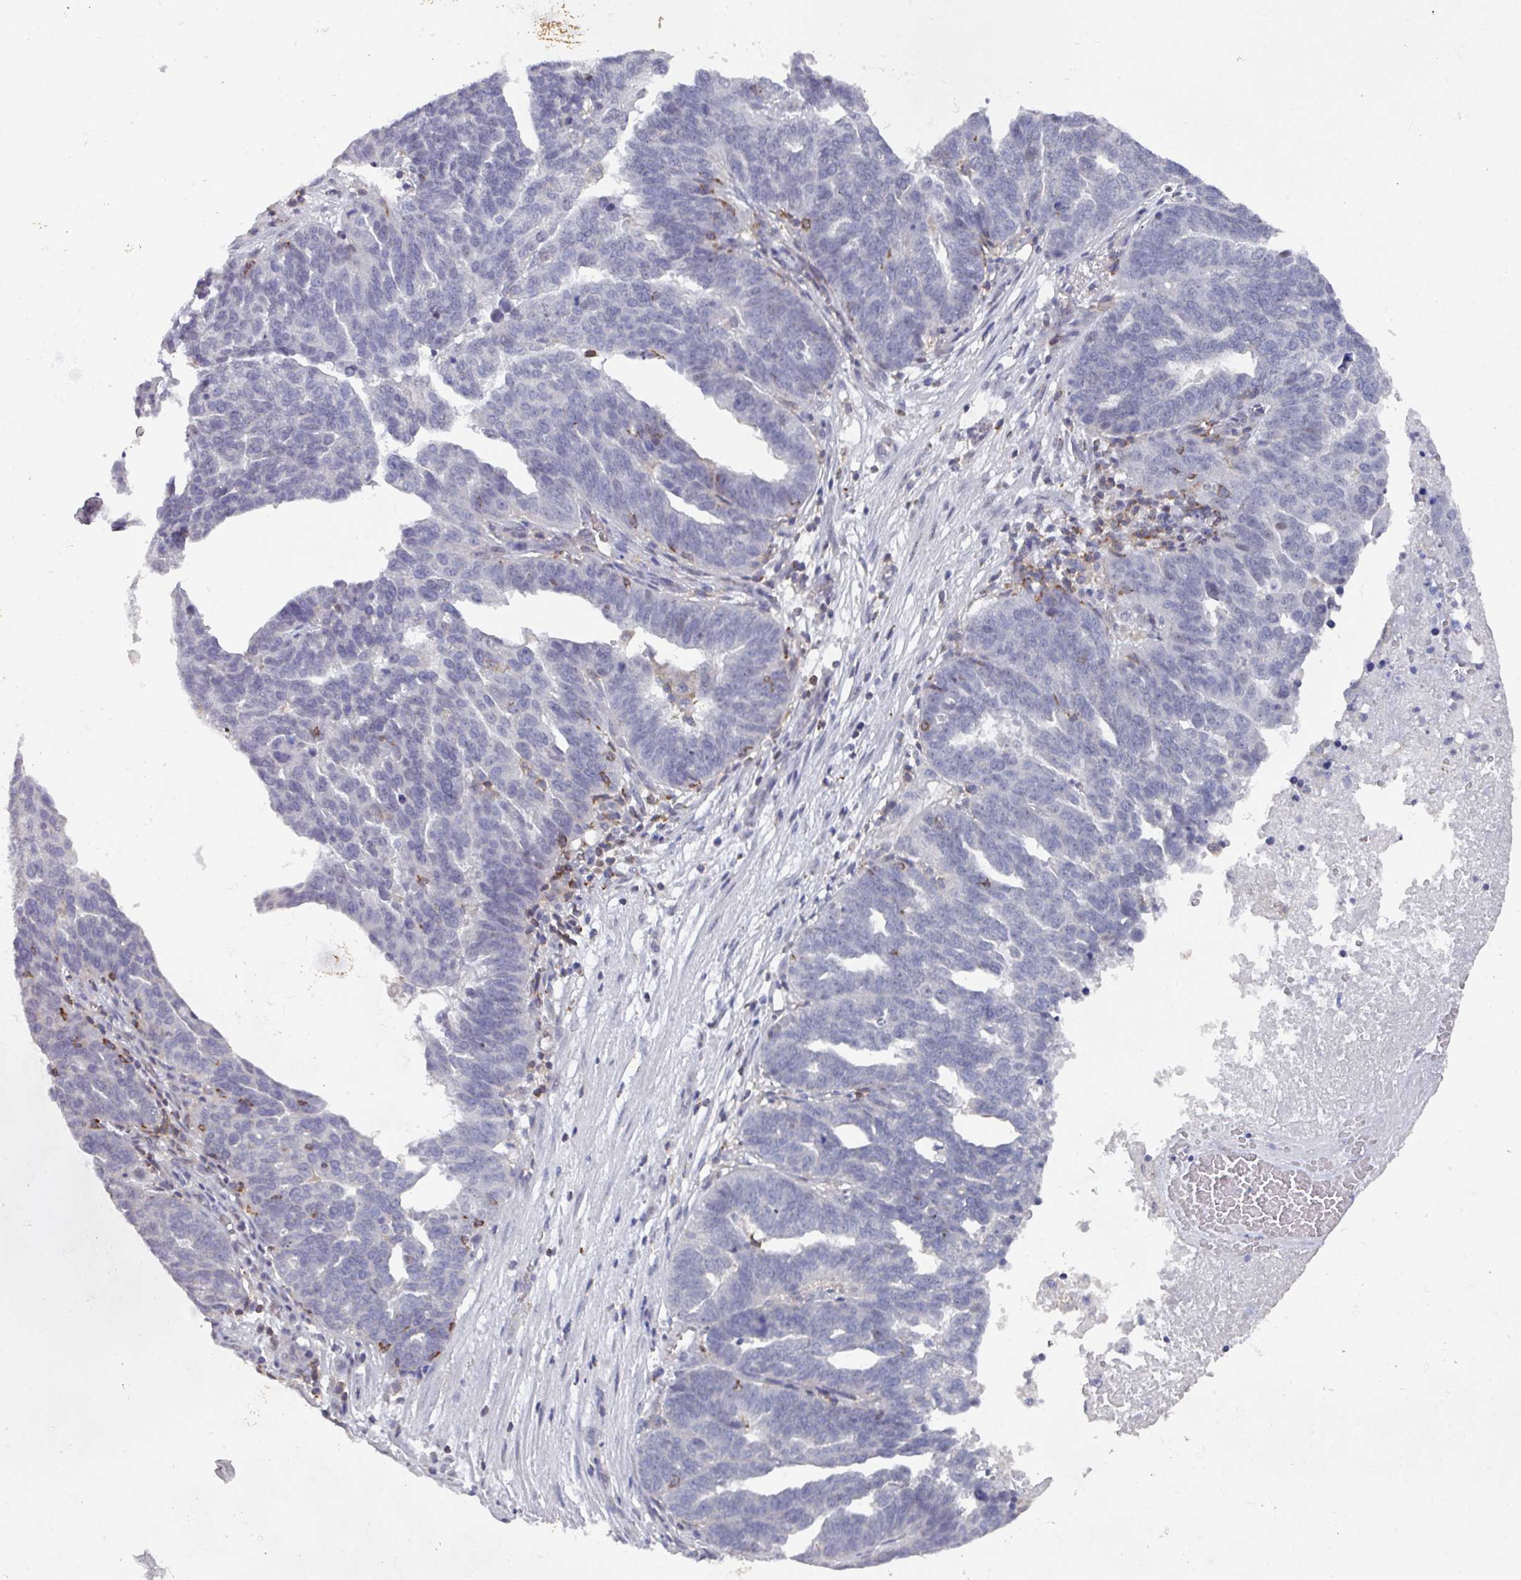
{"staining": {"intensity": "negative", "quantity": "none", "location": "none"}, "tissue": "ovarian cancer", "cell_type": "Tumor cells", "image_type": "cancer", "snomed": [{"axis": "morphology", "description": "Cystadenocarcinoma, serous, NOS"}, {"axis": "topography", "description": "Ovary"}], "caption": "Protein analysis of serous cystadenocarcinoma (ovarian) displays no significant staining in tumor cells.", "gene": "RASAL3", "patient": {"sex": "female", "age": 59}}